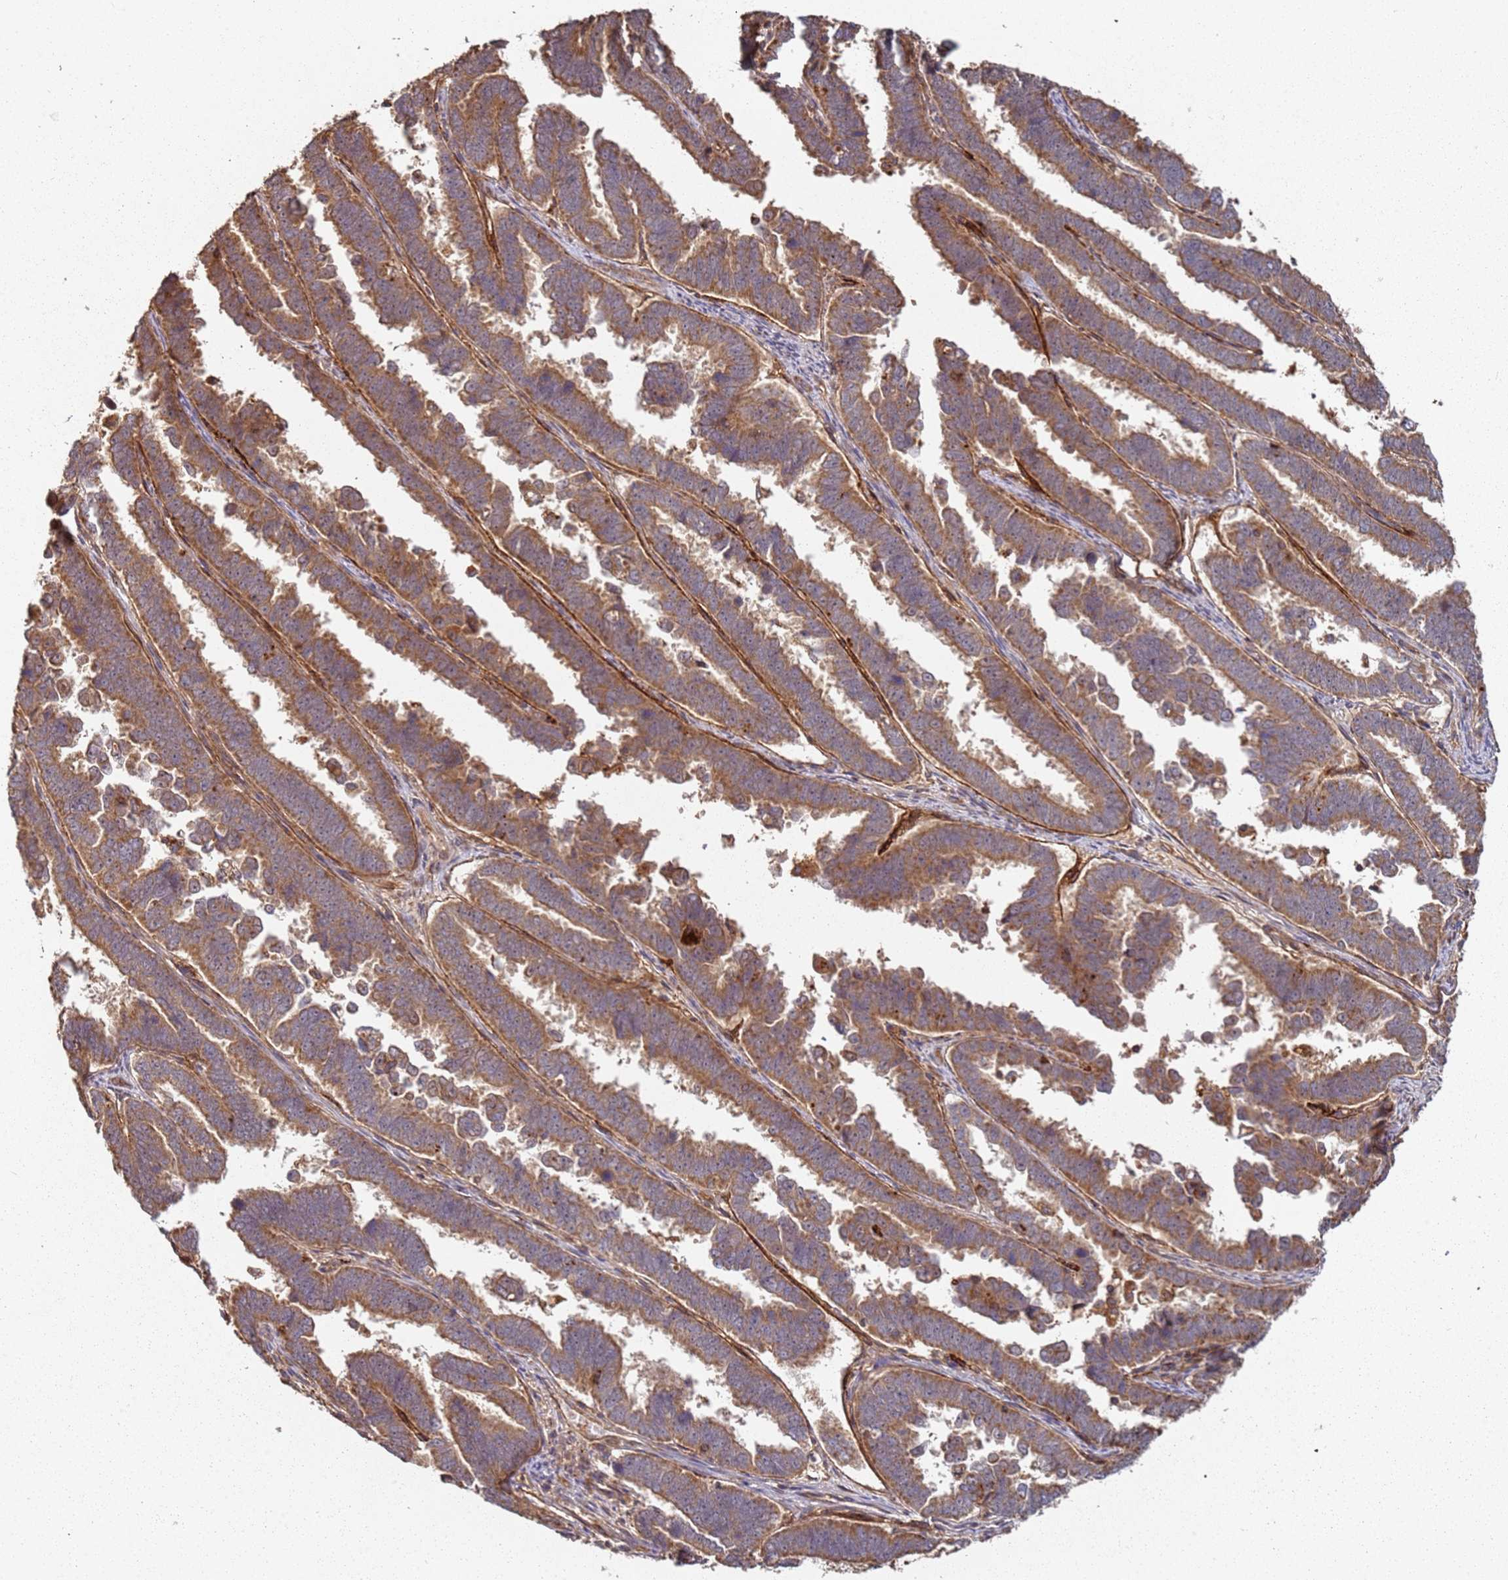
{"staining": {"intensity": "moderate", "quantity": ">75%", "location": "cytoplasmic/membranous"}, "tissue": "endometrial cancer", "cell_type": "Tumor cells", "image_type": "cancer", "snomed": [{"axis": "morphology", "description": "Adenocarcinoma, NOS"}, {"axis": "topography", "description": "Endometrium"}], "caption": "Endometrial adenocarcinoma stained for a protein (brown) shows moderate cytoplasmic/membranous positive positivity in approximately >75% of tumor cells.", "gene": "SCGB2B2", "patient": {"sex": "female", "age": 75}}